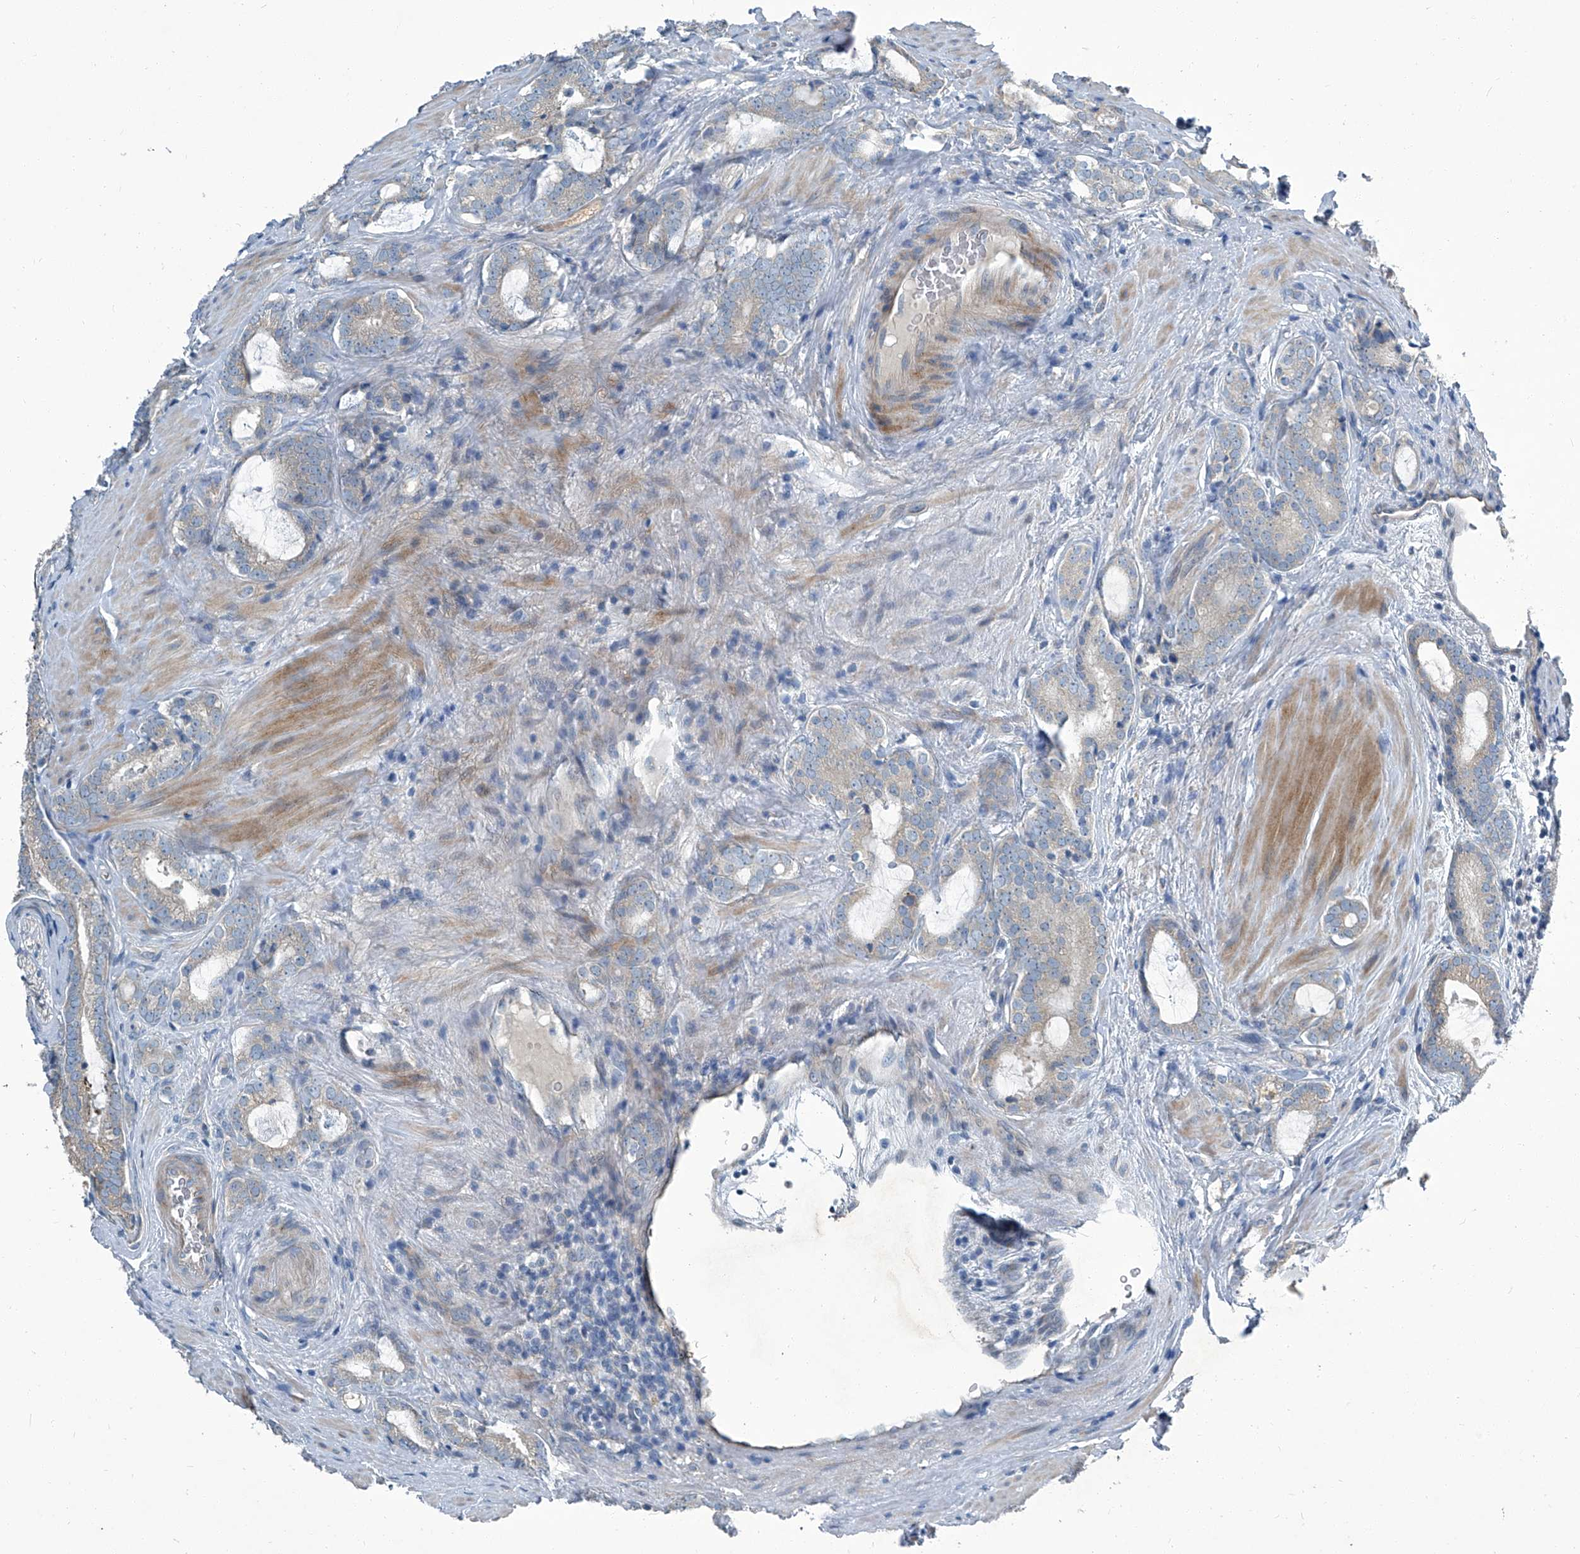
{"staining": {"intensity": "weak", "quantity": "<25%", "location": "cytoplasmic/membranous"}, "tissue": "prostate cancer", "cell_type": "Tumor cells", "image_type": "cancer", "snomed": [{"axis": "morphology", "description": "Adenocarcinoma, High grade"}, {"axis": "topography", "description": "Prostate"}], "caption": "The micrograph exhibits no staining of tumor cells in prostate cancer (high-grade adenocarcinoma). (Stains: DAB (3,3'-diaminobenzidine) IHC with hematoxylin counter stain, Microscopy: brightfield microscopy at high magnification).", "gene": "SLC26A11", "patient": {"sex": "male", "age": 63}}